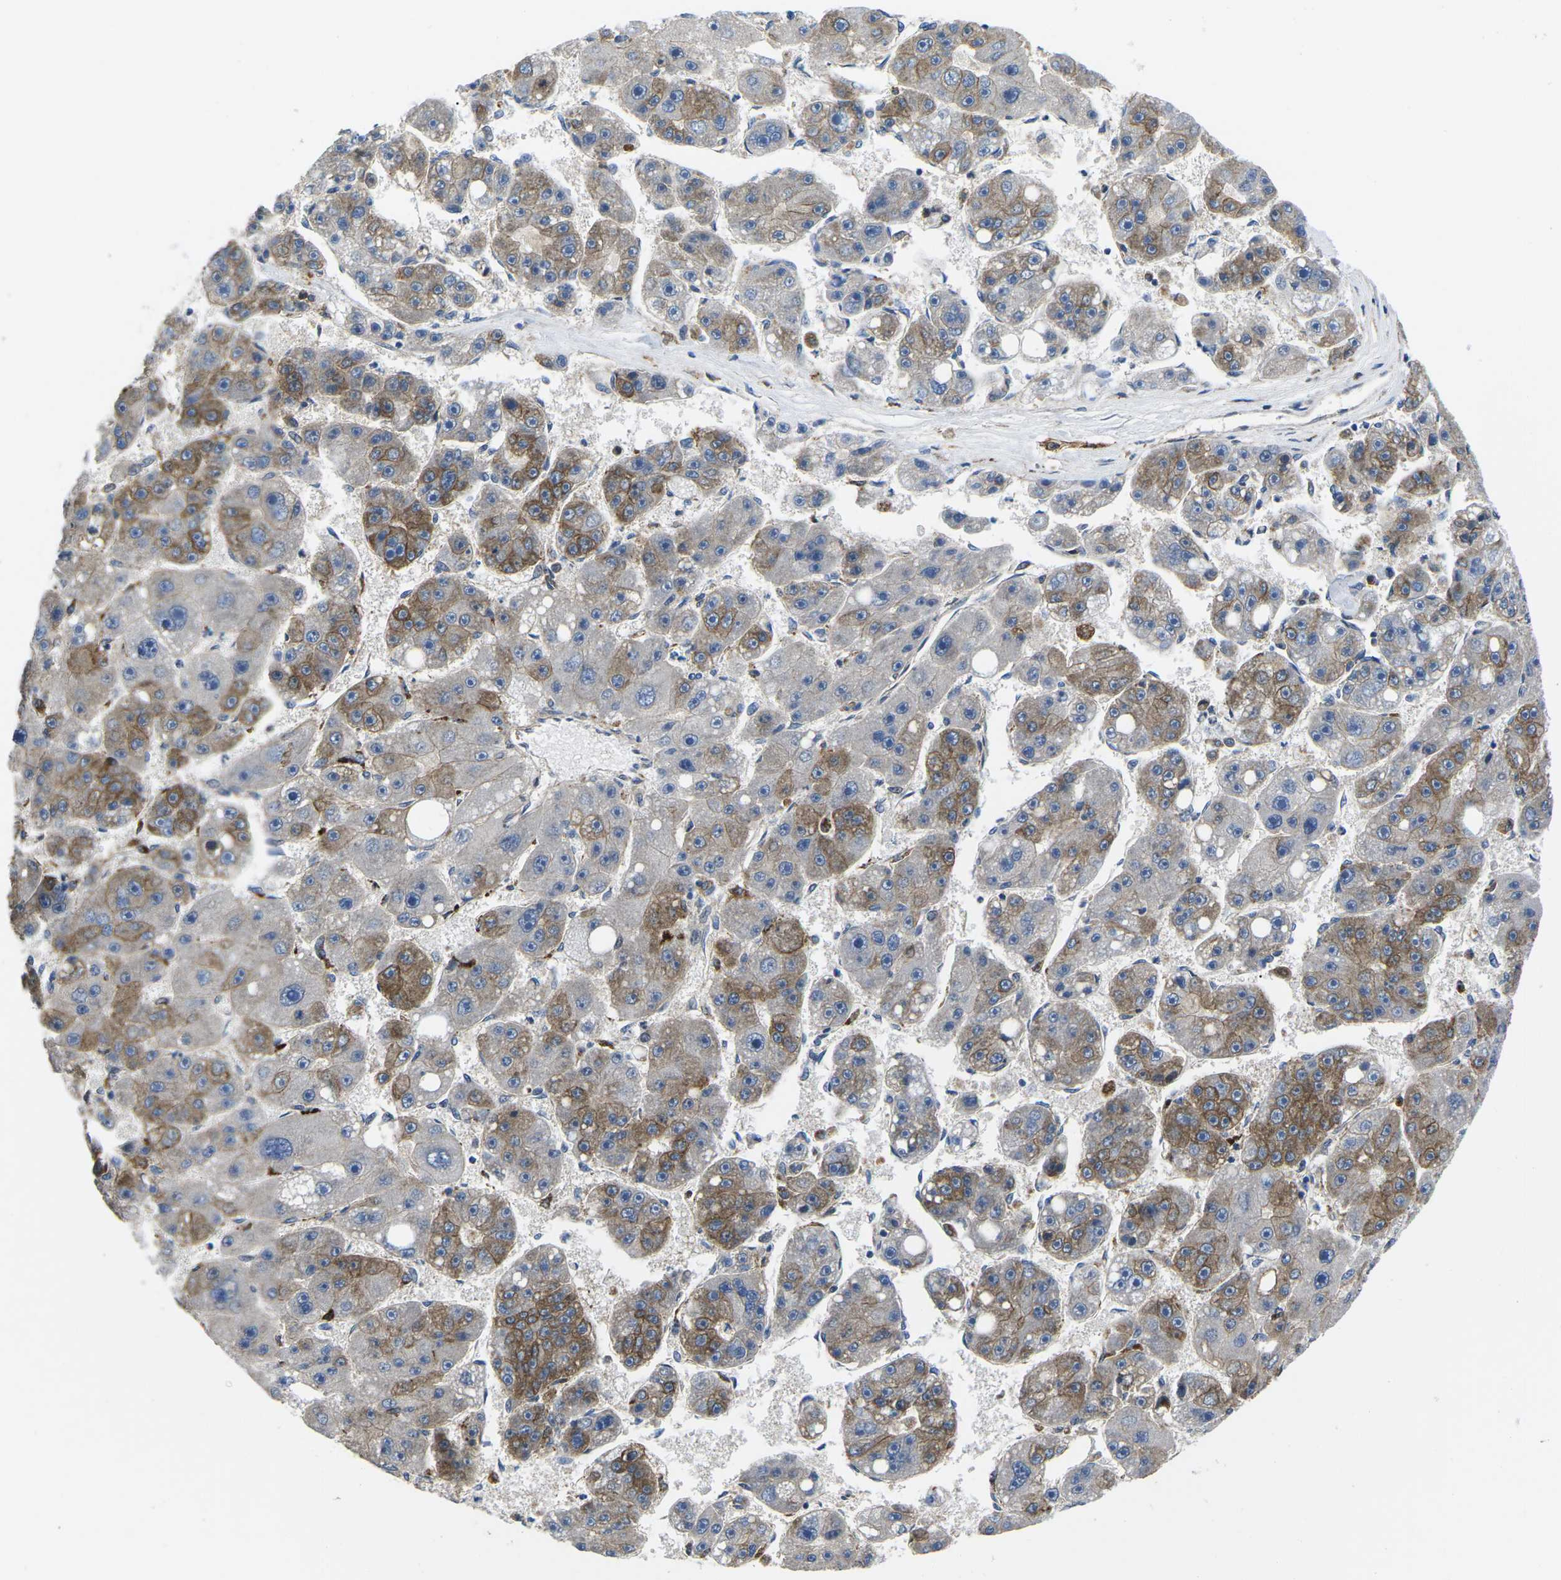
{"staining": {"intensity": "moderate", "quantity": ">75%", "location": "cytoplasmic/membranous"}, "tissue": "liver cancer", "cell_type": "Tumor cells", "image_type": "cancer", "snomed": [{"axis": "morphology", "description": "Carcinoma, Hepatocellular, NOS"}, {"axis": "topography", "description": "Liver"}], "caption": "Protein expression analysis of hepatocellular carcinoma (liver) exhibits moderate cytoplasmic/membranous expression in approximately >75% of tumor cells.", "gene": "DLG1", "patient": {"sex": "female", "age": 61}}